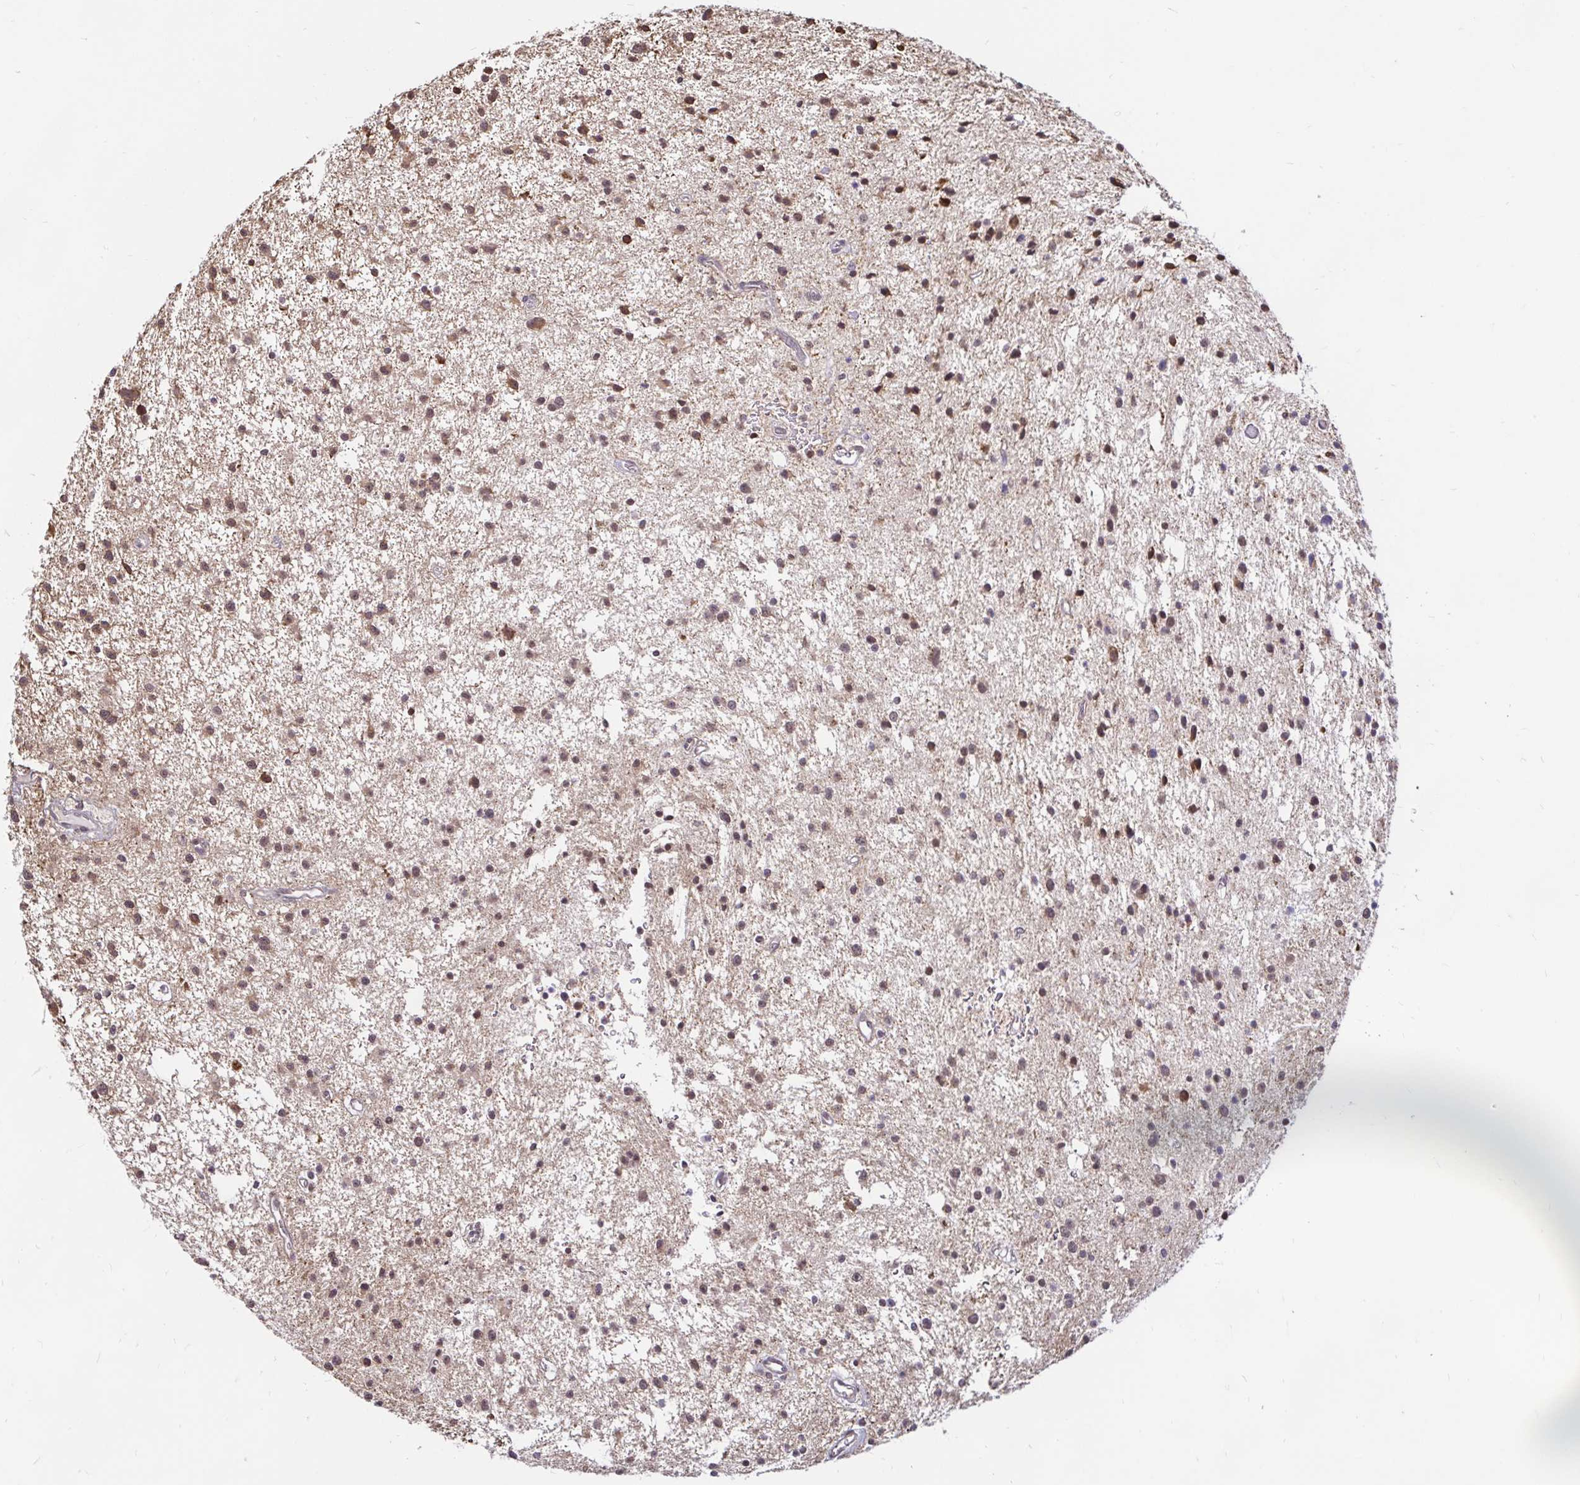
{"staining": {"intensity": "moderate", "quantity": ">75%", "location": "cytoplasmic/membranous"}, "tissue": "glioma", "cell_type": "Tumor cells", "image_type": "cancer", "snomed": [{"axis": "morphology", "description": "Glioma, malignant, Low grade"}, {"axis": "topography", "description": "Brain"}], "caption": "Low-grade glioma (malignant) was stained to show a protein in brown. There is medium levels of moderate cytoplasmic/membranous expression in approximately >75% of tumor cells. The staining was performed using DAB (3,3'-diaminobenzidine) to visualize the protein expression in brown, while the nuclei were stained in blue with hematoxylin (Magnification: 20x).", "gene": "TIMM50", "patient": {"sex": "male", "age": 43}}